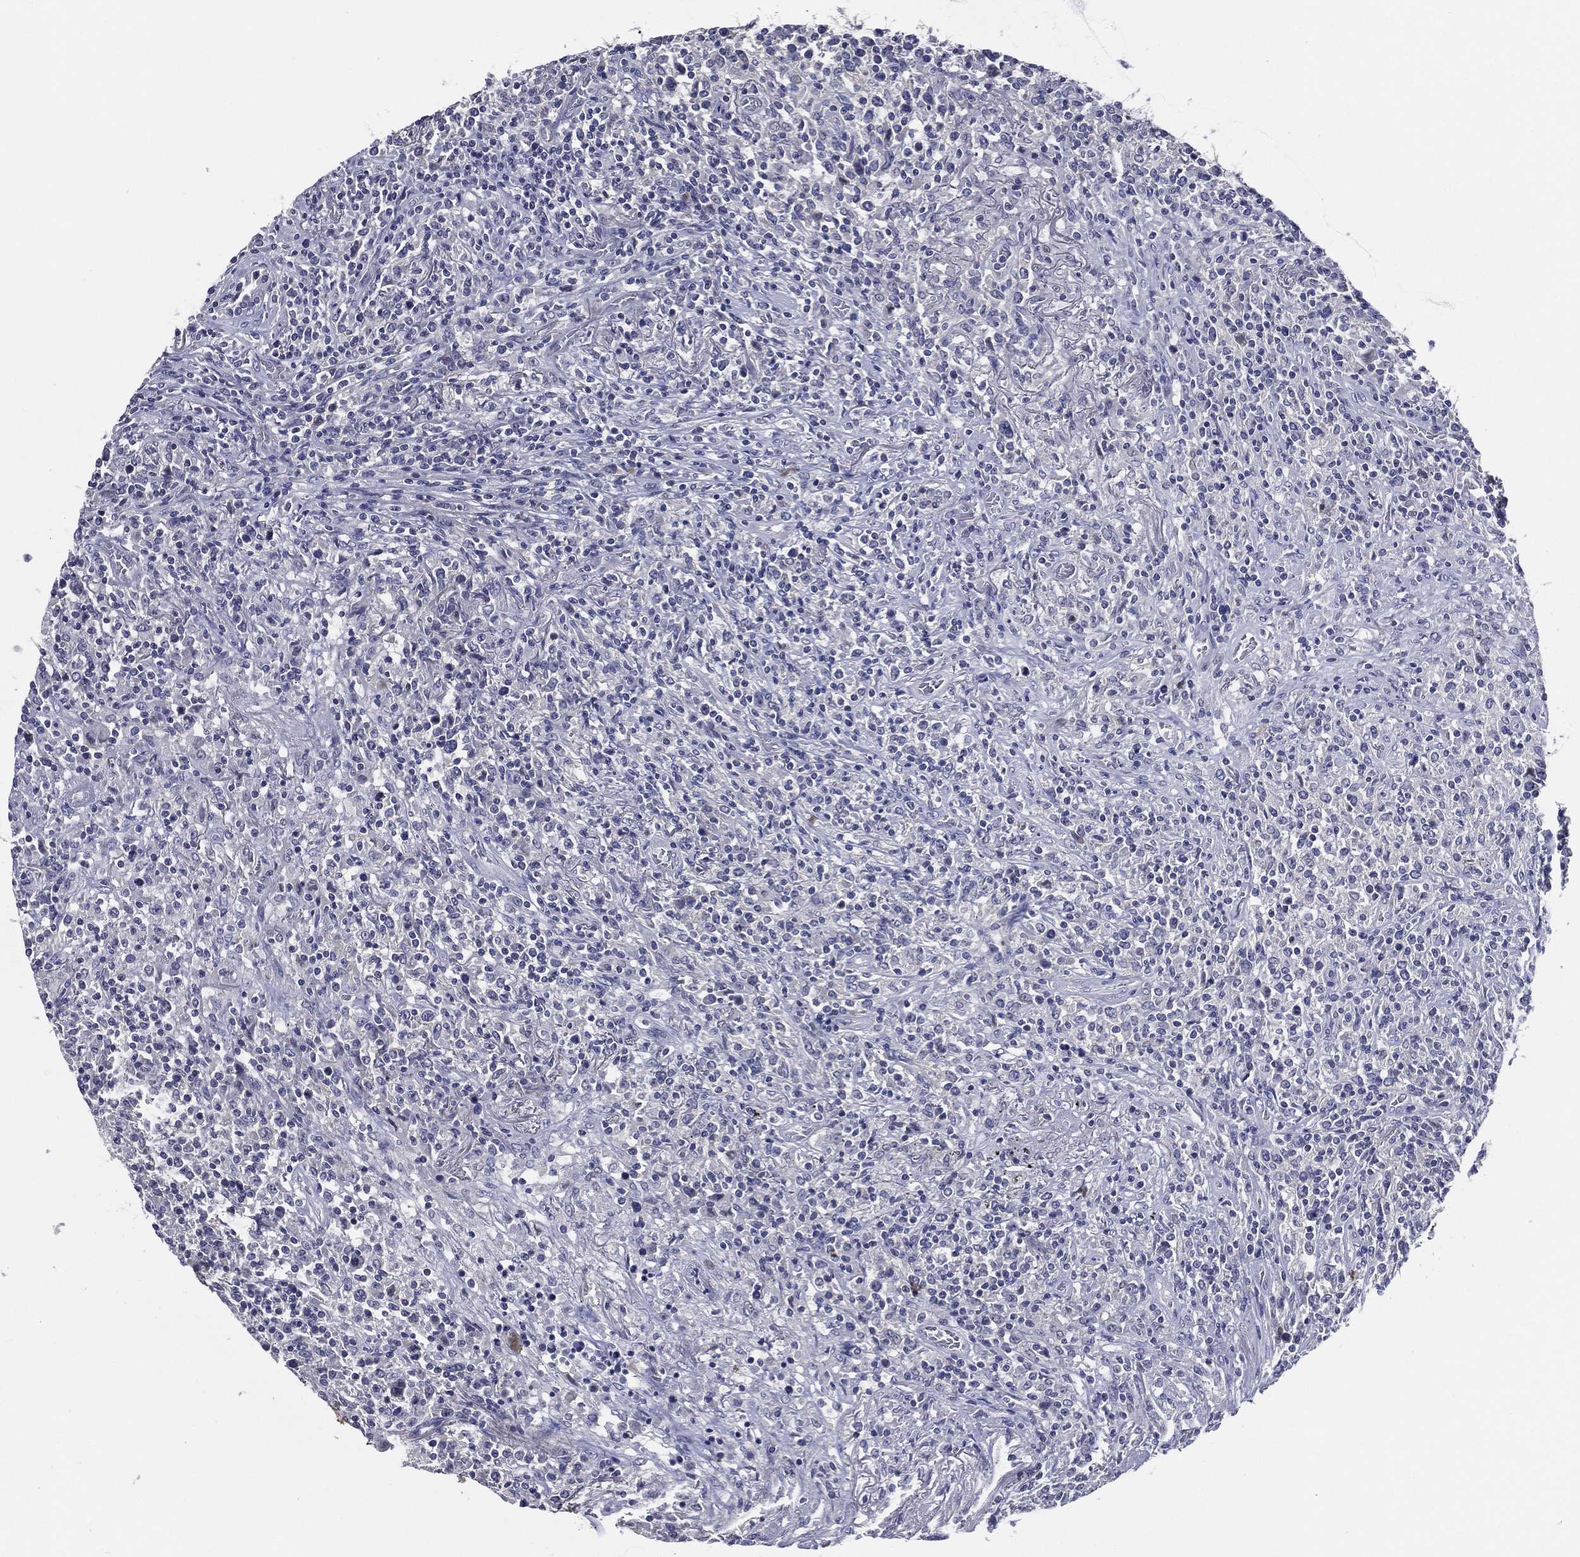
{"staining": {"intensity": "negative", "quantity": "none", "location": "none"}, "tissue": "lymphoma", "cell_type": "Tumor cells", "image_type": "cancer", "snomed": [{"axis": "morphology", "description": "Malignant lymphoma, non-Hodgkin's type, High grade"}, {"axis": "topography", "description": "Lung"}], "caption": "Immunohistochemical staining of human high-grade malignant lymphoma, non-Hodgkin's type reveals no significant positivity in tumor cells. The staining was performed using DAB (3,3'-diaminobenzidine) to visualize the protein expression in brown, while the nuclei were stained in blue with hematoxylin (Magnification: 20x).", "gene": "SLC13A4", "patient": {"sex": "male", "age": 79}}